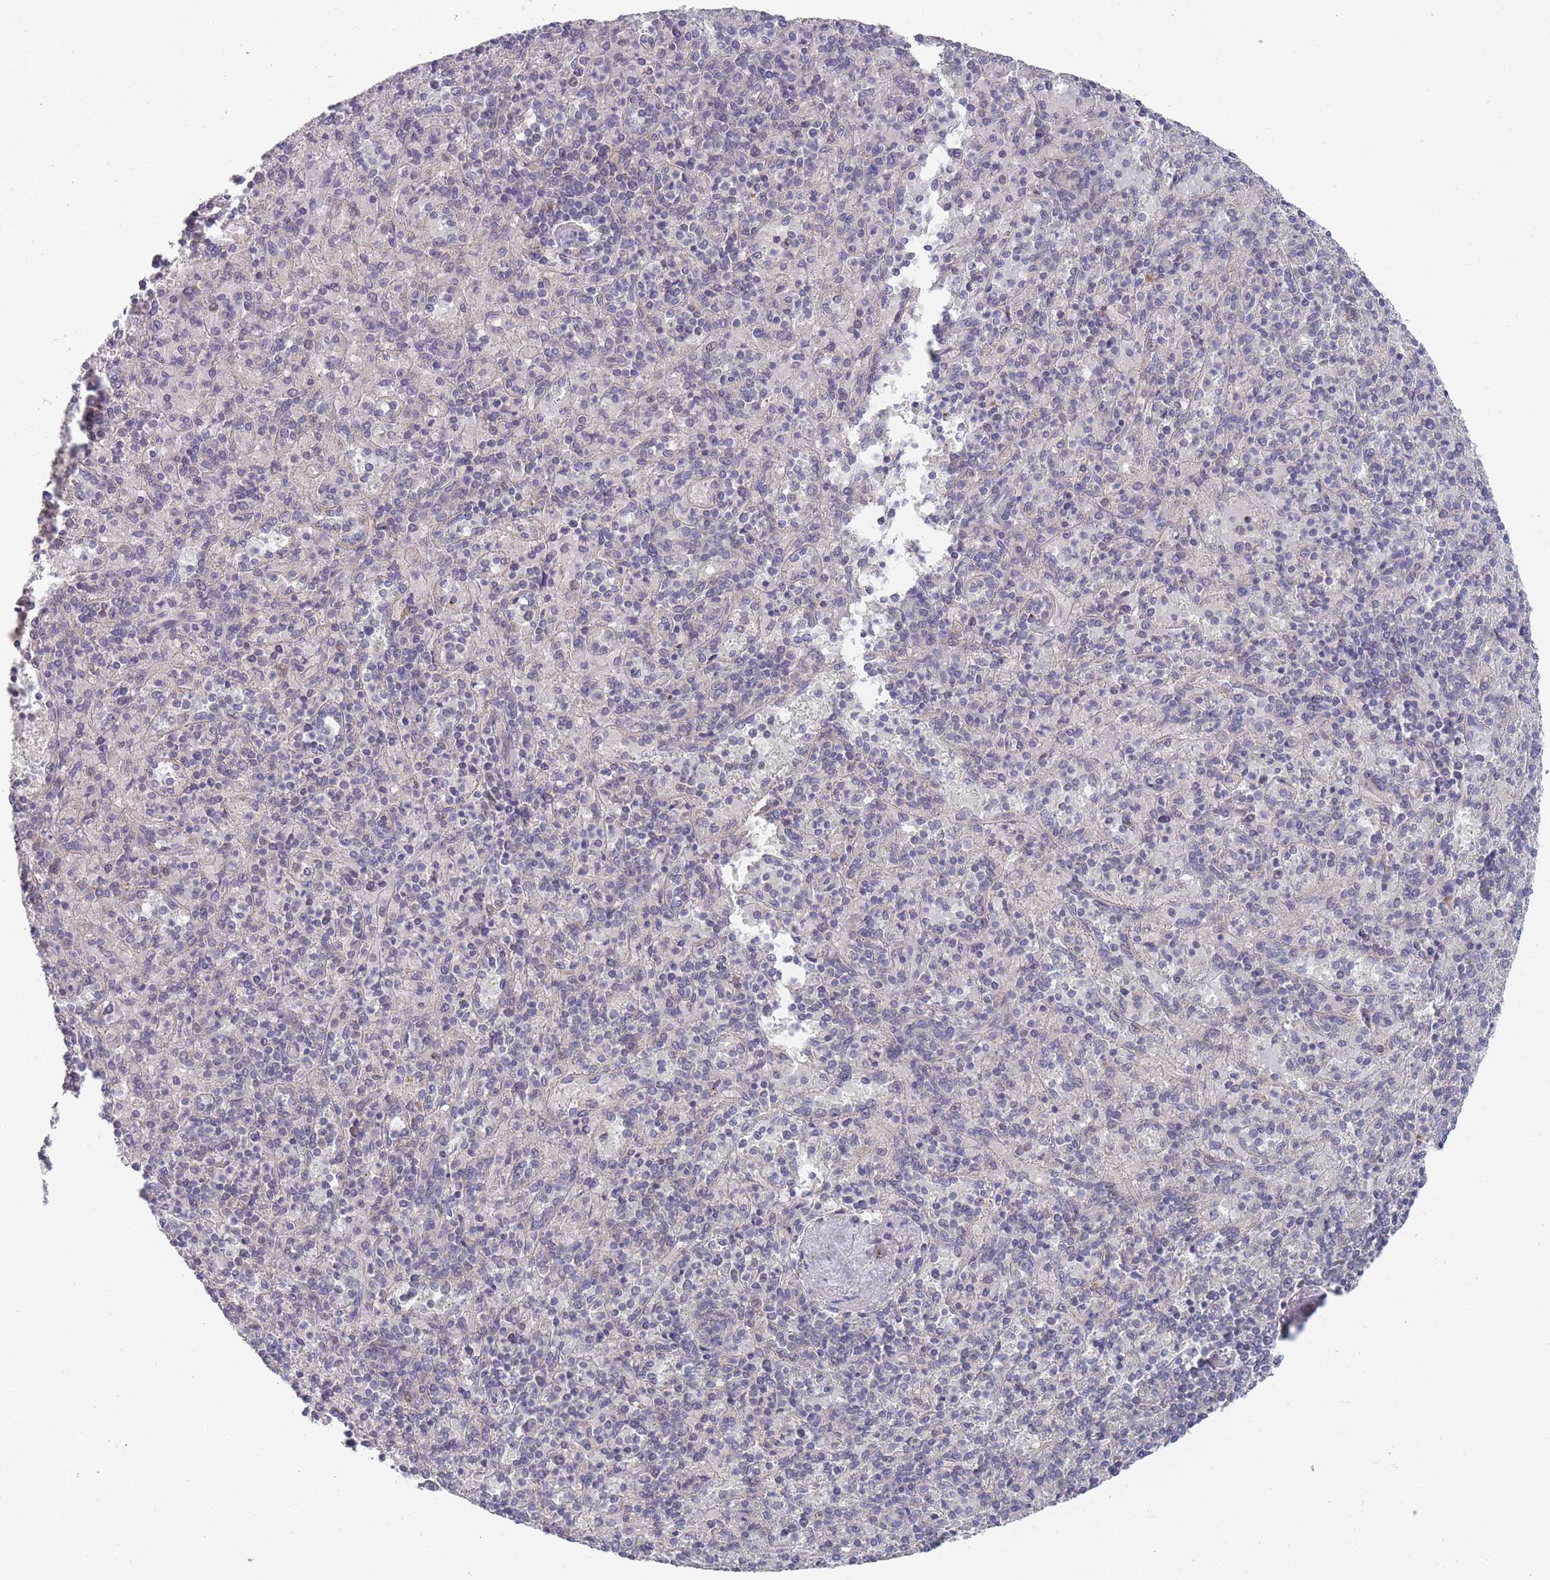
{"staining": {"intensity": "negative", "quantity": "none", "location": "none"}, "tissue": "spleen", "cell_type": "Cells in red pulp", "image_type": "normal", "snomed": [{"axis": "morphology", "description": "Normal tissue, NOS"}, {"axis": "topography", "description": "Spleen"}], "caption": "An immunohistochemistry (IHC) photomicrograph of normal spleen is shown. There is no staining in cells in red pulp of spleen.", "gene": "SLC35F5", "patient": {"sex": "male", "age": 82}}